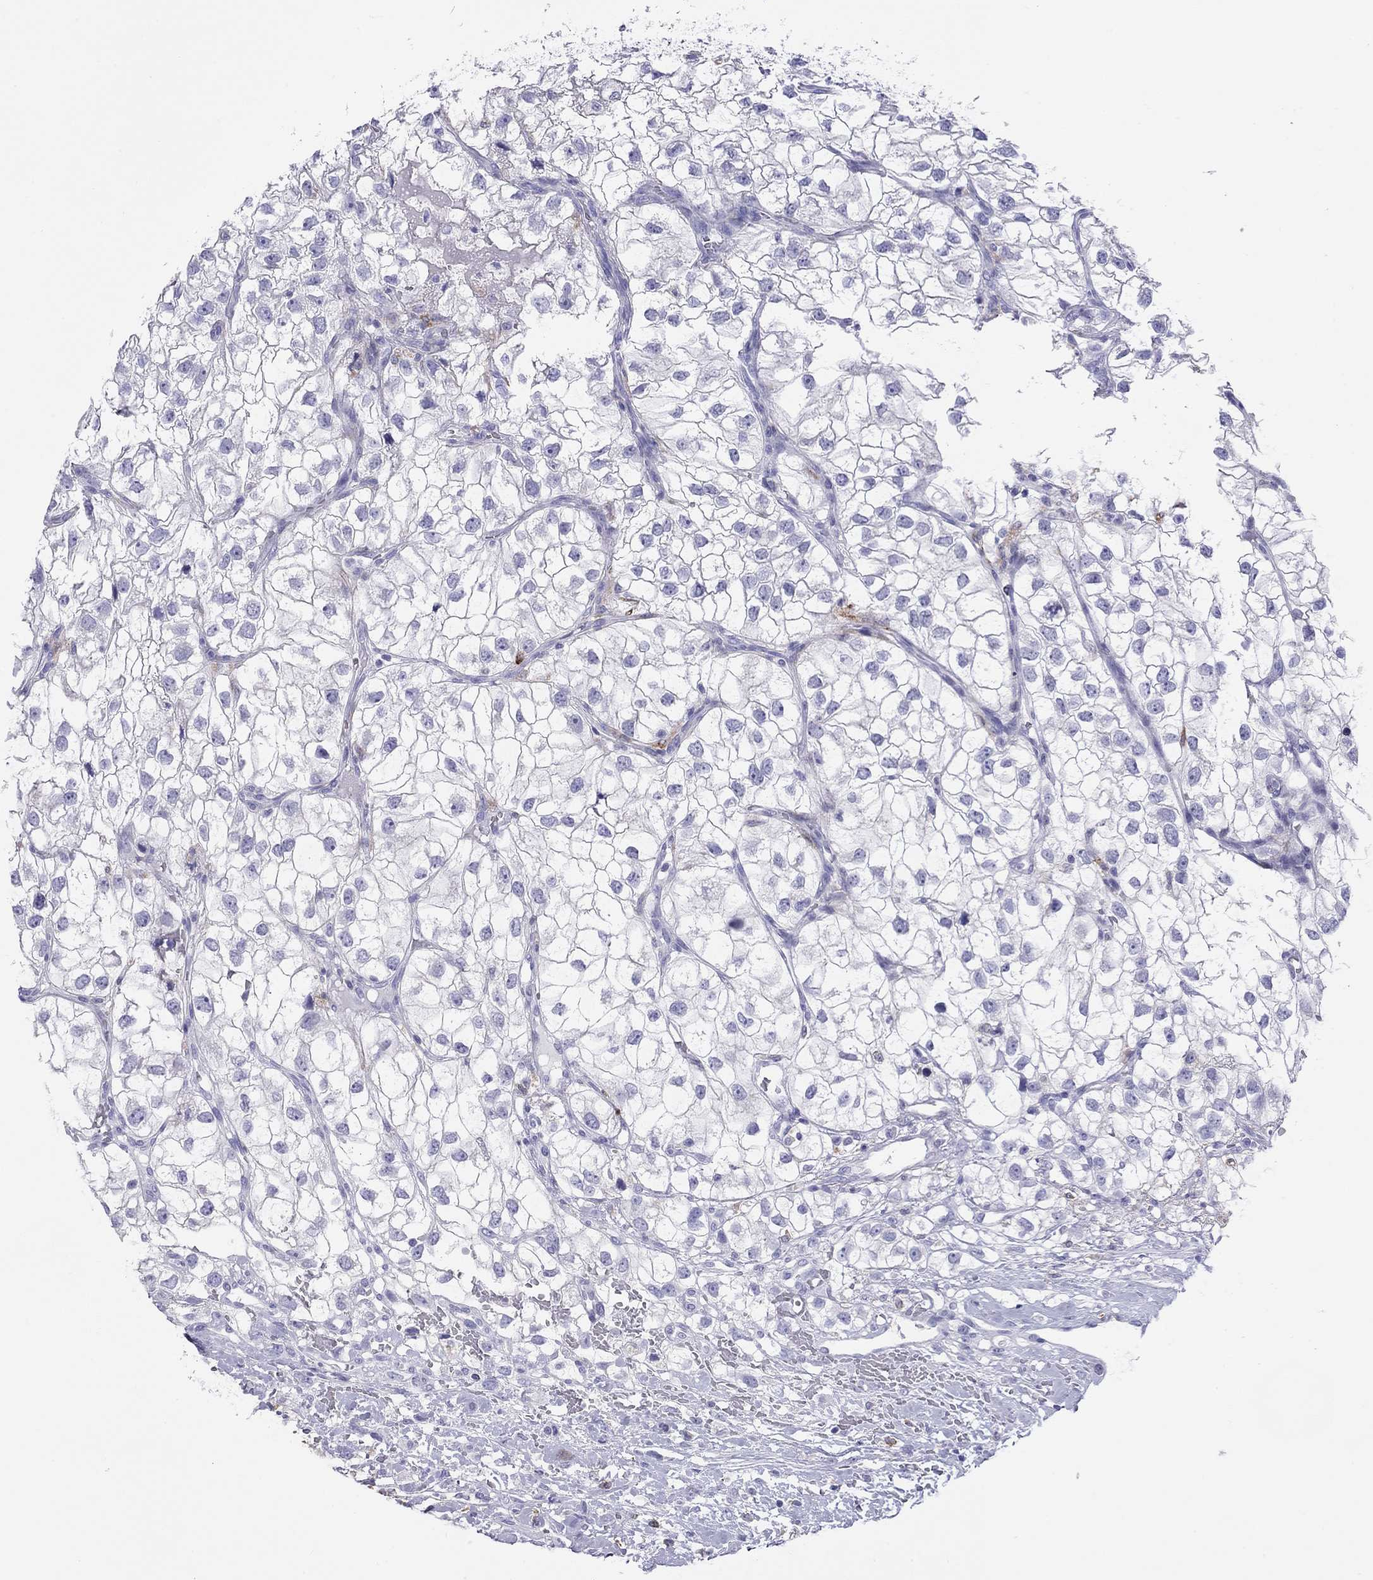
{"staining": {"intensity": "negative", "quantity": "none", "location": "none"}, "tissue": "renal cancer", "cell_type": "Tumor cells", "image_type": "cancer", "snomed": [{"axis": "morphology", "description": "Adenocarcinoma, NOS"}, {"axis": "topography", "description": "Kidney"}], "caption": "IHC histopathology image of human renal cancer (adenocarcinoma) stained for a protein (brown), which demonstrates no positivity in tumor cells.", "gene": "HLA-DQB2", "patient": {"sex": "male", "age": 59}}